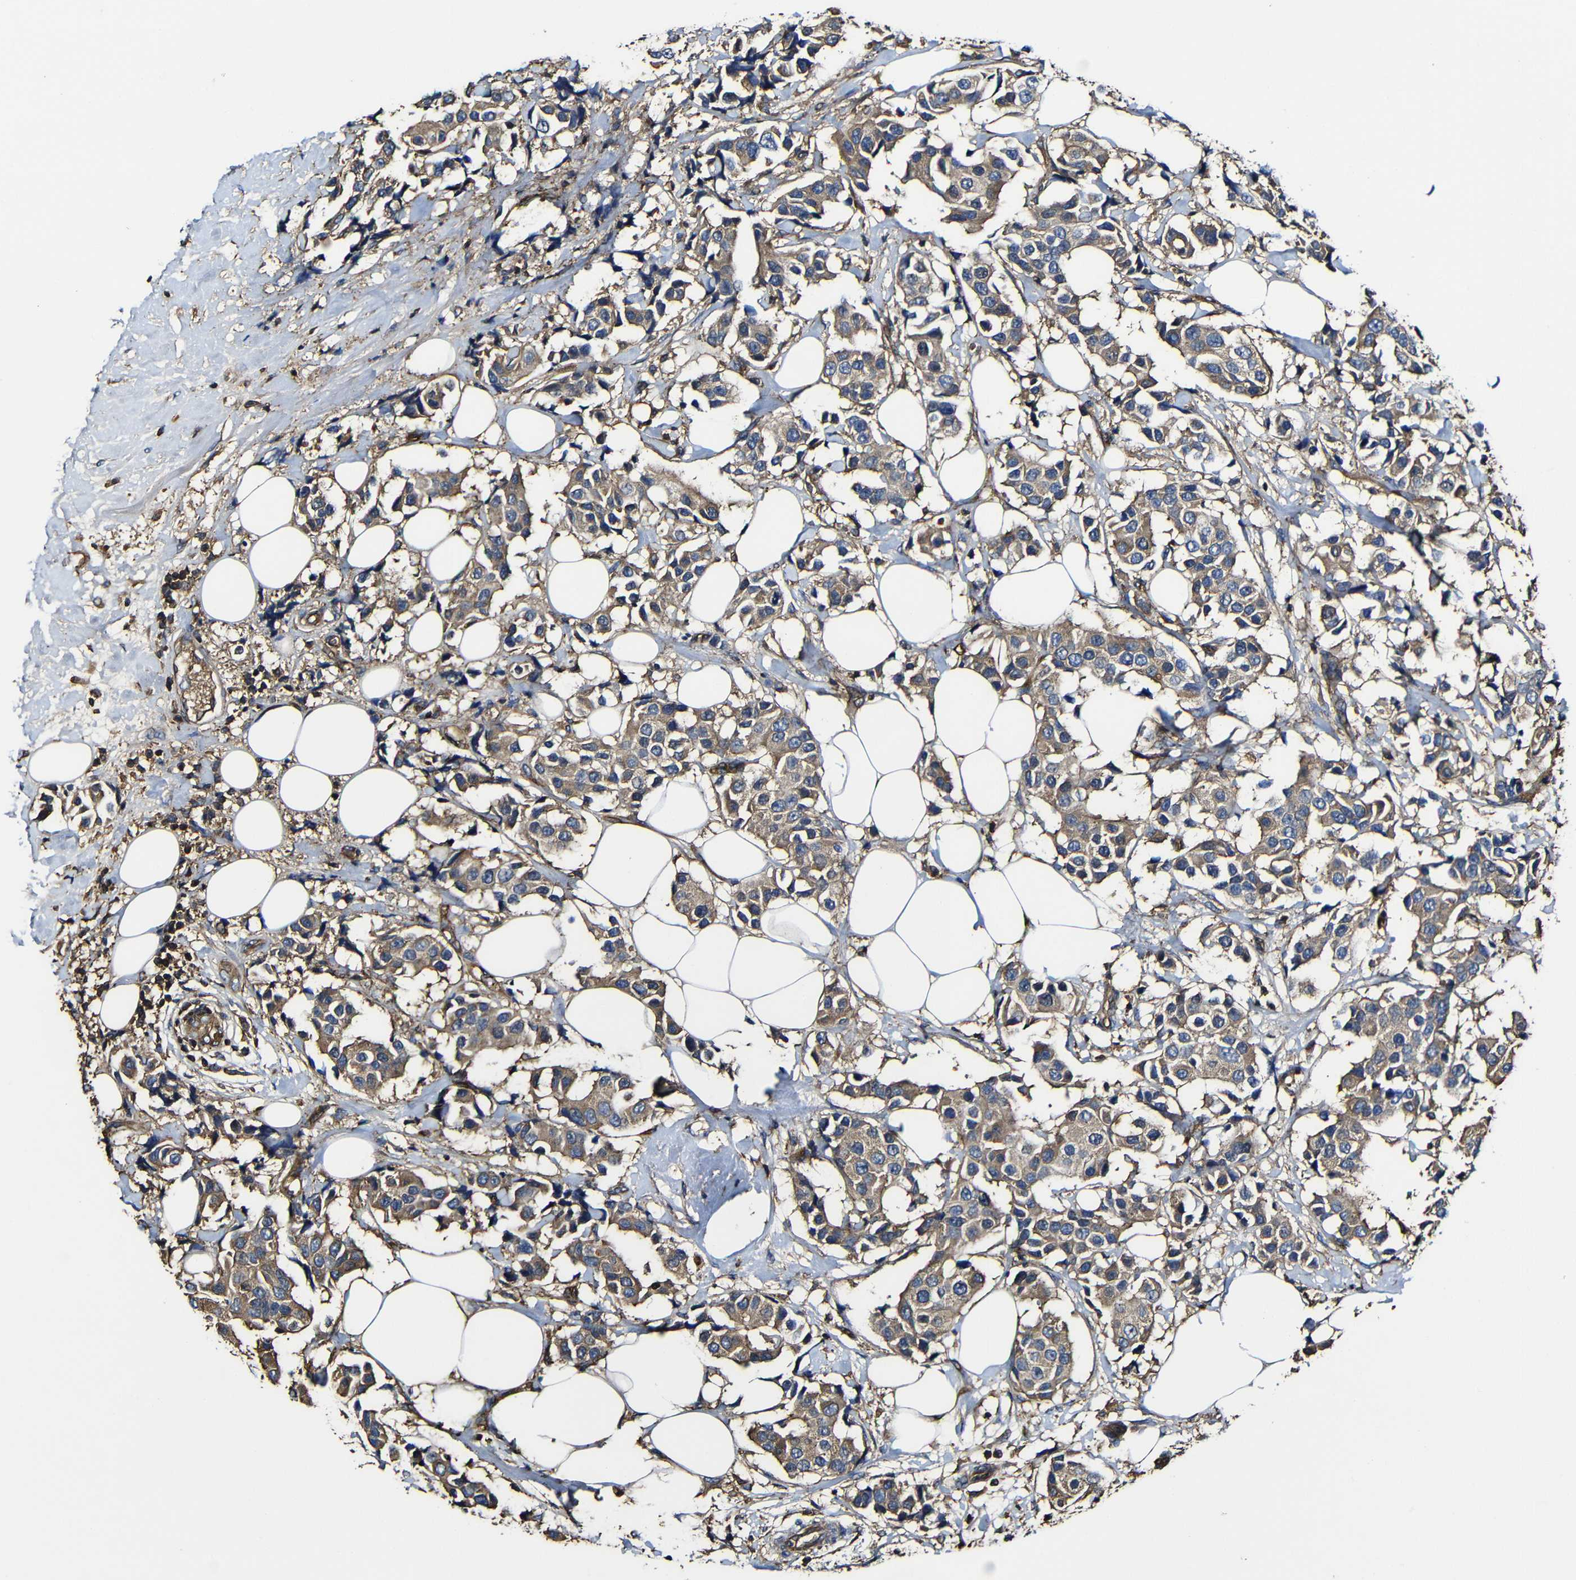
{"staining": {"intensity": "moderate", "quantity": ">75%", "location": "cytoplasmic/membranous"}, "tissue": "breast cancer", "cell_type": "Tumor cells", "image_type": "cancer", "snomed": [{"axis": "morphology", "description": "Normal tissue, NOS"}, {"axis": "morphology", "description": "Duct carcinoma"}, {"axis": "topography", "description": "Breast"}], "caption": "Breast cancer (intraductal carcinoma) was stained to show a protein in brown. There is medium levels of moderate cytoplasmic/membranous positivity in about >75% of tumor cells.", "gene": "MSN", "patient": {"sex": "female", "age": 39}}